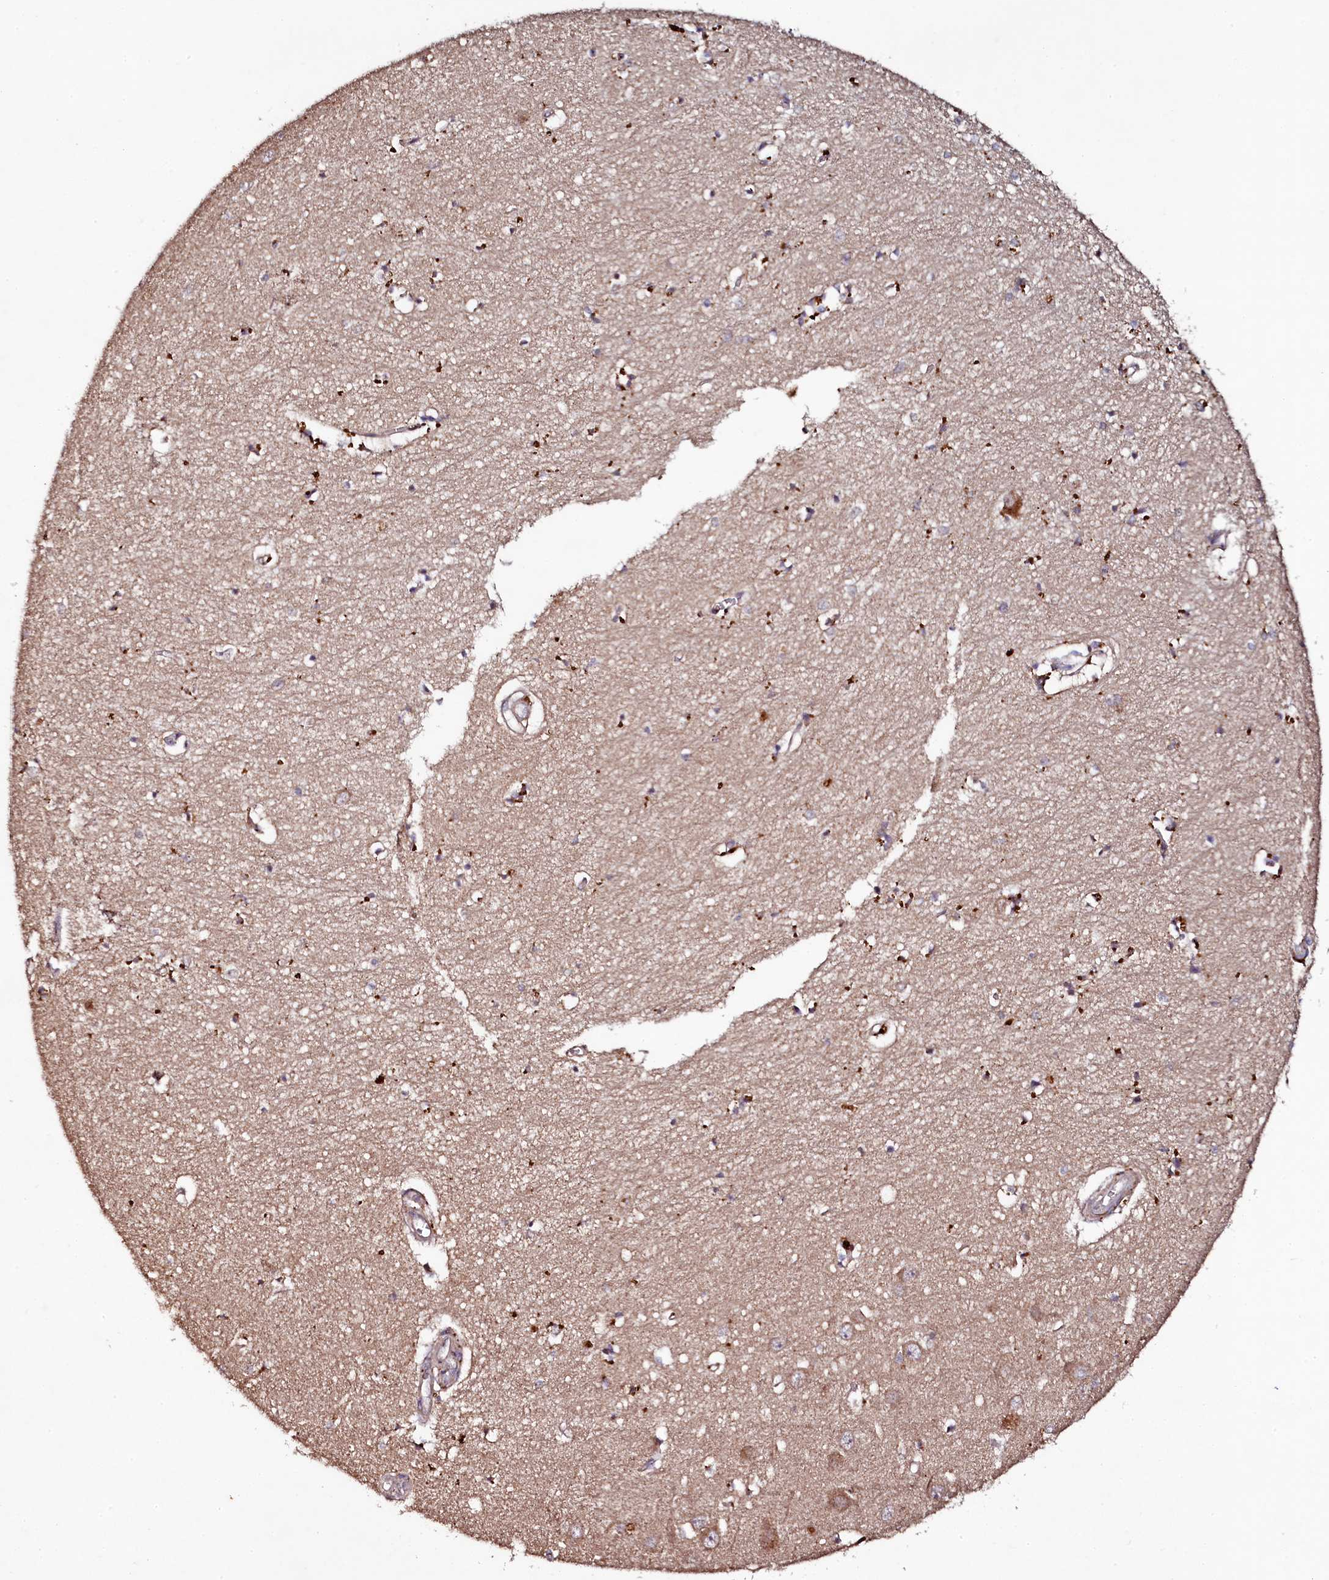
{"staining": {"intensity": "weak", "quantity": "25%-75%", "location": "cytoplasmic/membranous"}, "tissue": "hippocampus", "cell_type": "Glial cells", "image_type": "normal", "snomed": [{"axis": "morphology", "description": "Normal tissue, NOS"}, {"axis": "topography", "description": "Hippocampus"}], "caption": "IHC (DAB (3,3'-diaminobenzidine)) staining of benign human hippocampus shows weak cytoplasmic/membranous protein positivity in about 25%-75% of glial cells.", "gene": "SEC24C", "patient": {"sex": "female", "age": 64}}